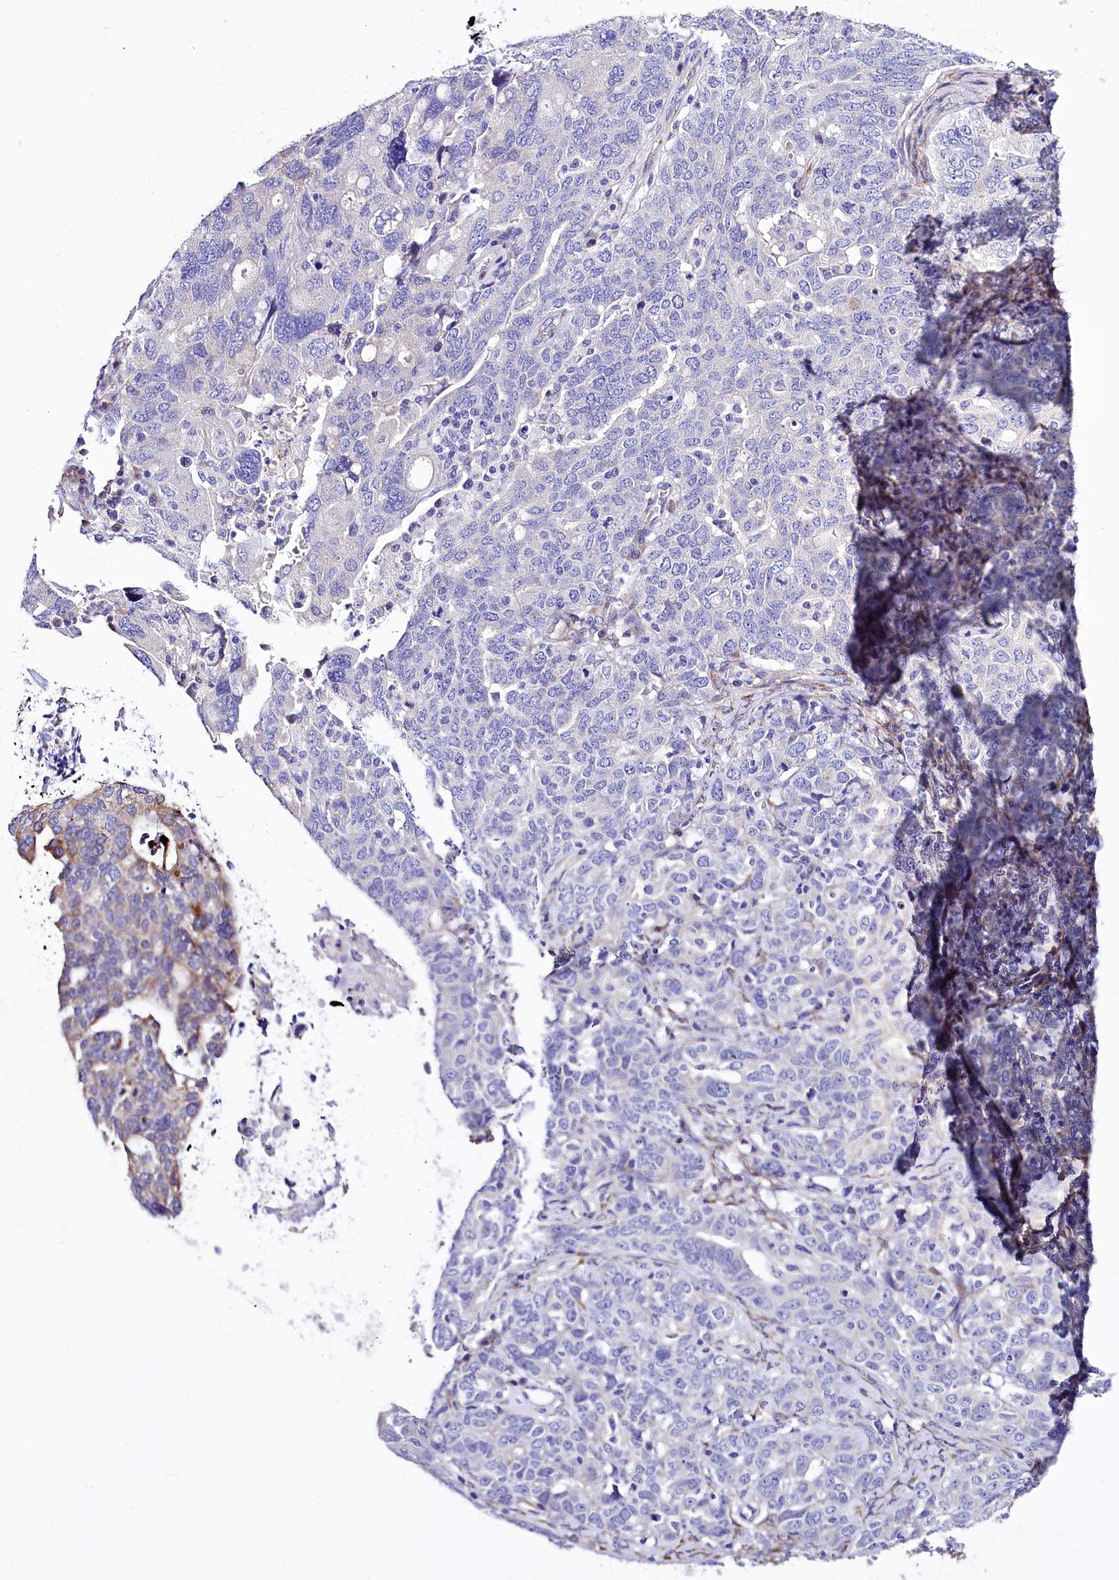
{"staining": {"intensity": "negative", "quantity": "none", "location": "none"}, "tissue": "ovarian cancer", "cell_type": "Tumor cells", "image_type": "cancer", "snomed": [{"axis": "morphology", "description": "Carcinoma, endometroid"}, {"axis": "topography", "description": "Ovary"}], "caption": "DAB immunohistochemical staining of ovarian endometroid carcinoma exhibits no significant expression in tumor cells.", "gene": "A2ML1", "patient": {"sex": "female", "age": 62}}